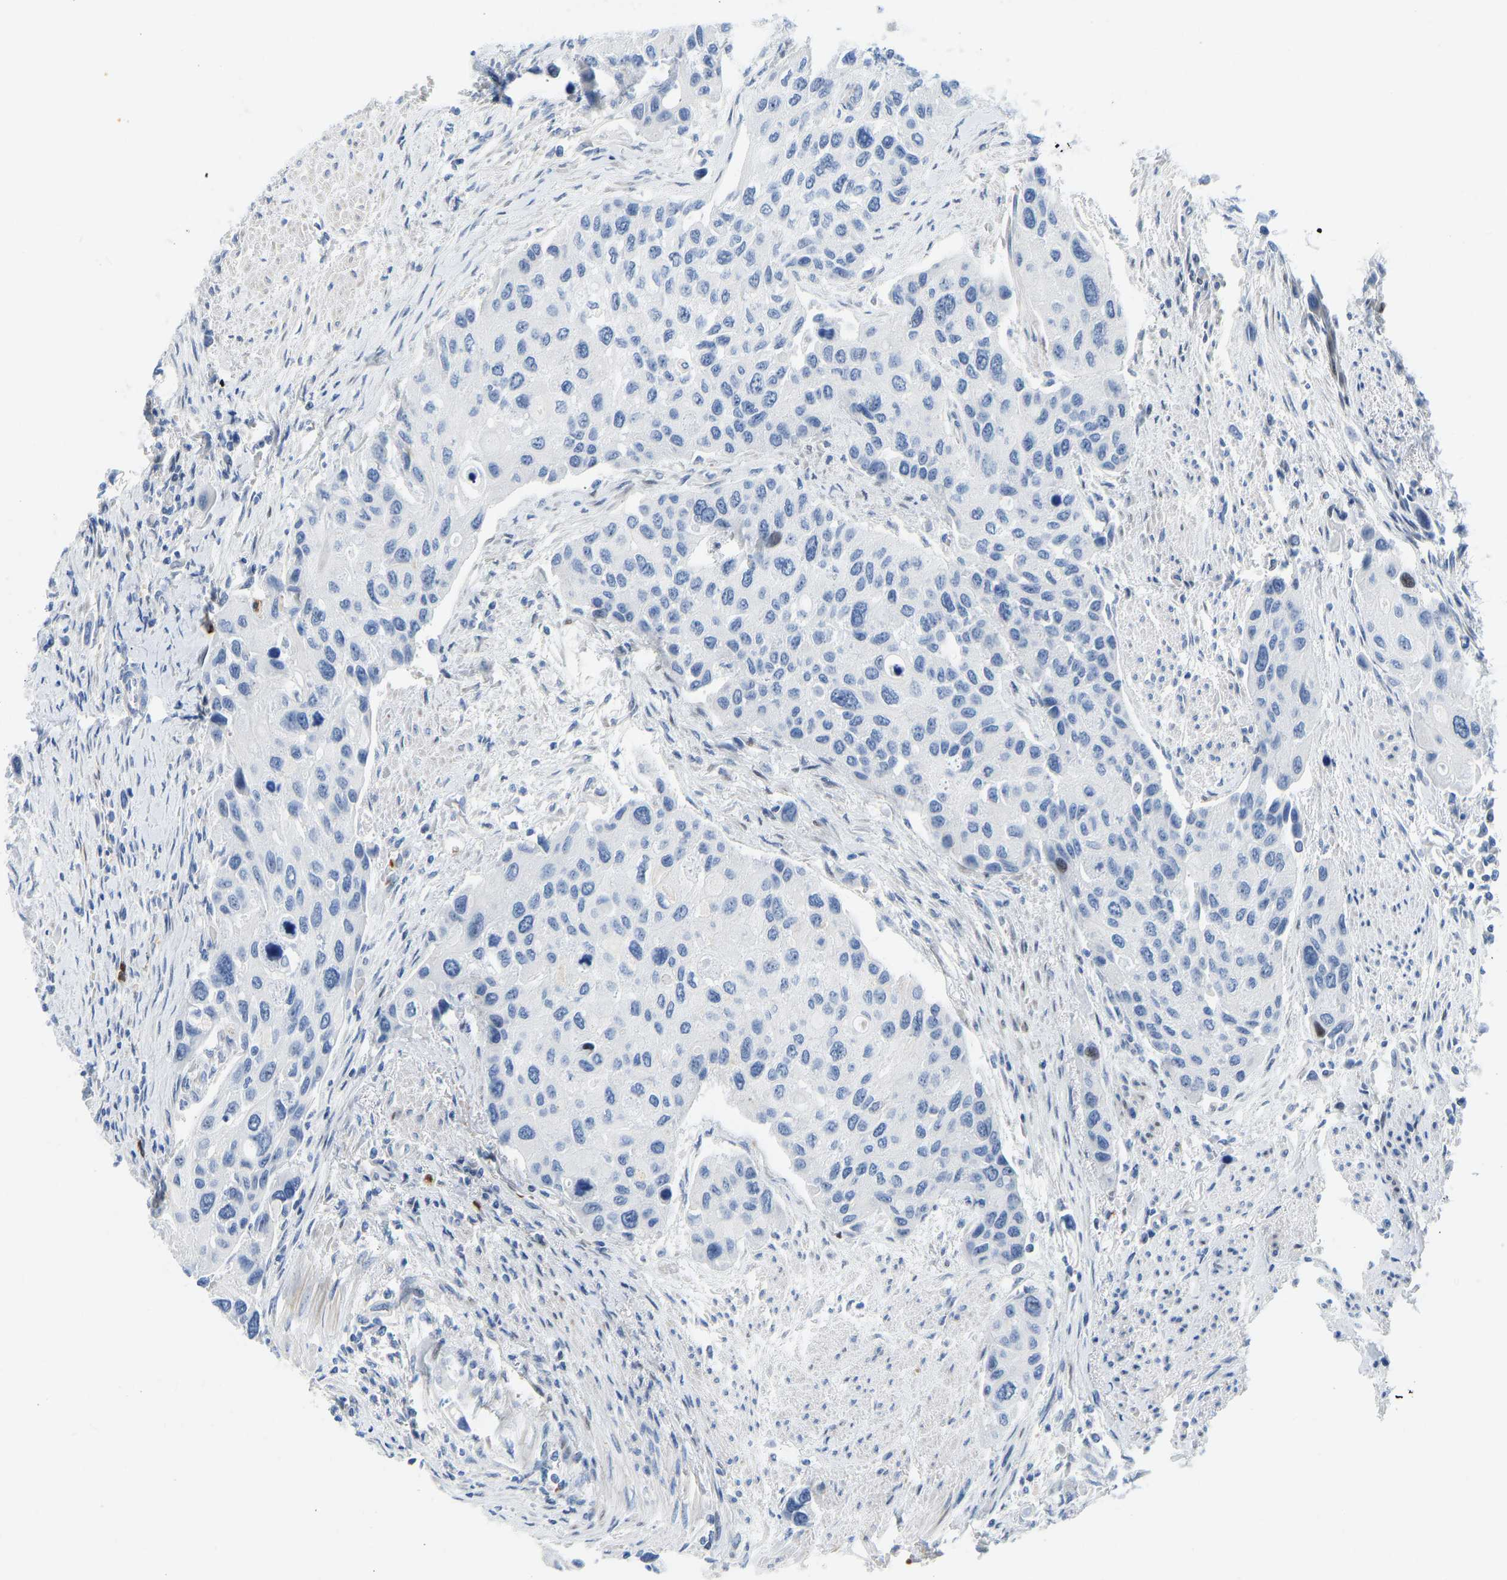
{"staining": {"intensity": "weak", "quantity": "<25%", "location": "nuclear"}, "tissue": "urothelial cancer", "cell_type": "Tumor cells", "image_type": "cancer", "snomed": [{"axis": "morphology", "description": "Urothelial carcinoma, High grade"}, {"axis": "topography", "description": "Urinary bladder"}], "caption": "Tumor cells are negative for brown protein staining in urothelial cancer.", "gene": "HDAC5", "patient": {"sex": "female", "age": 56}}